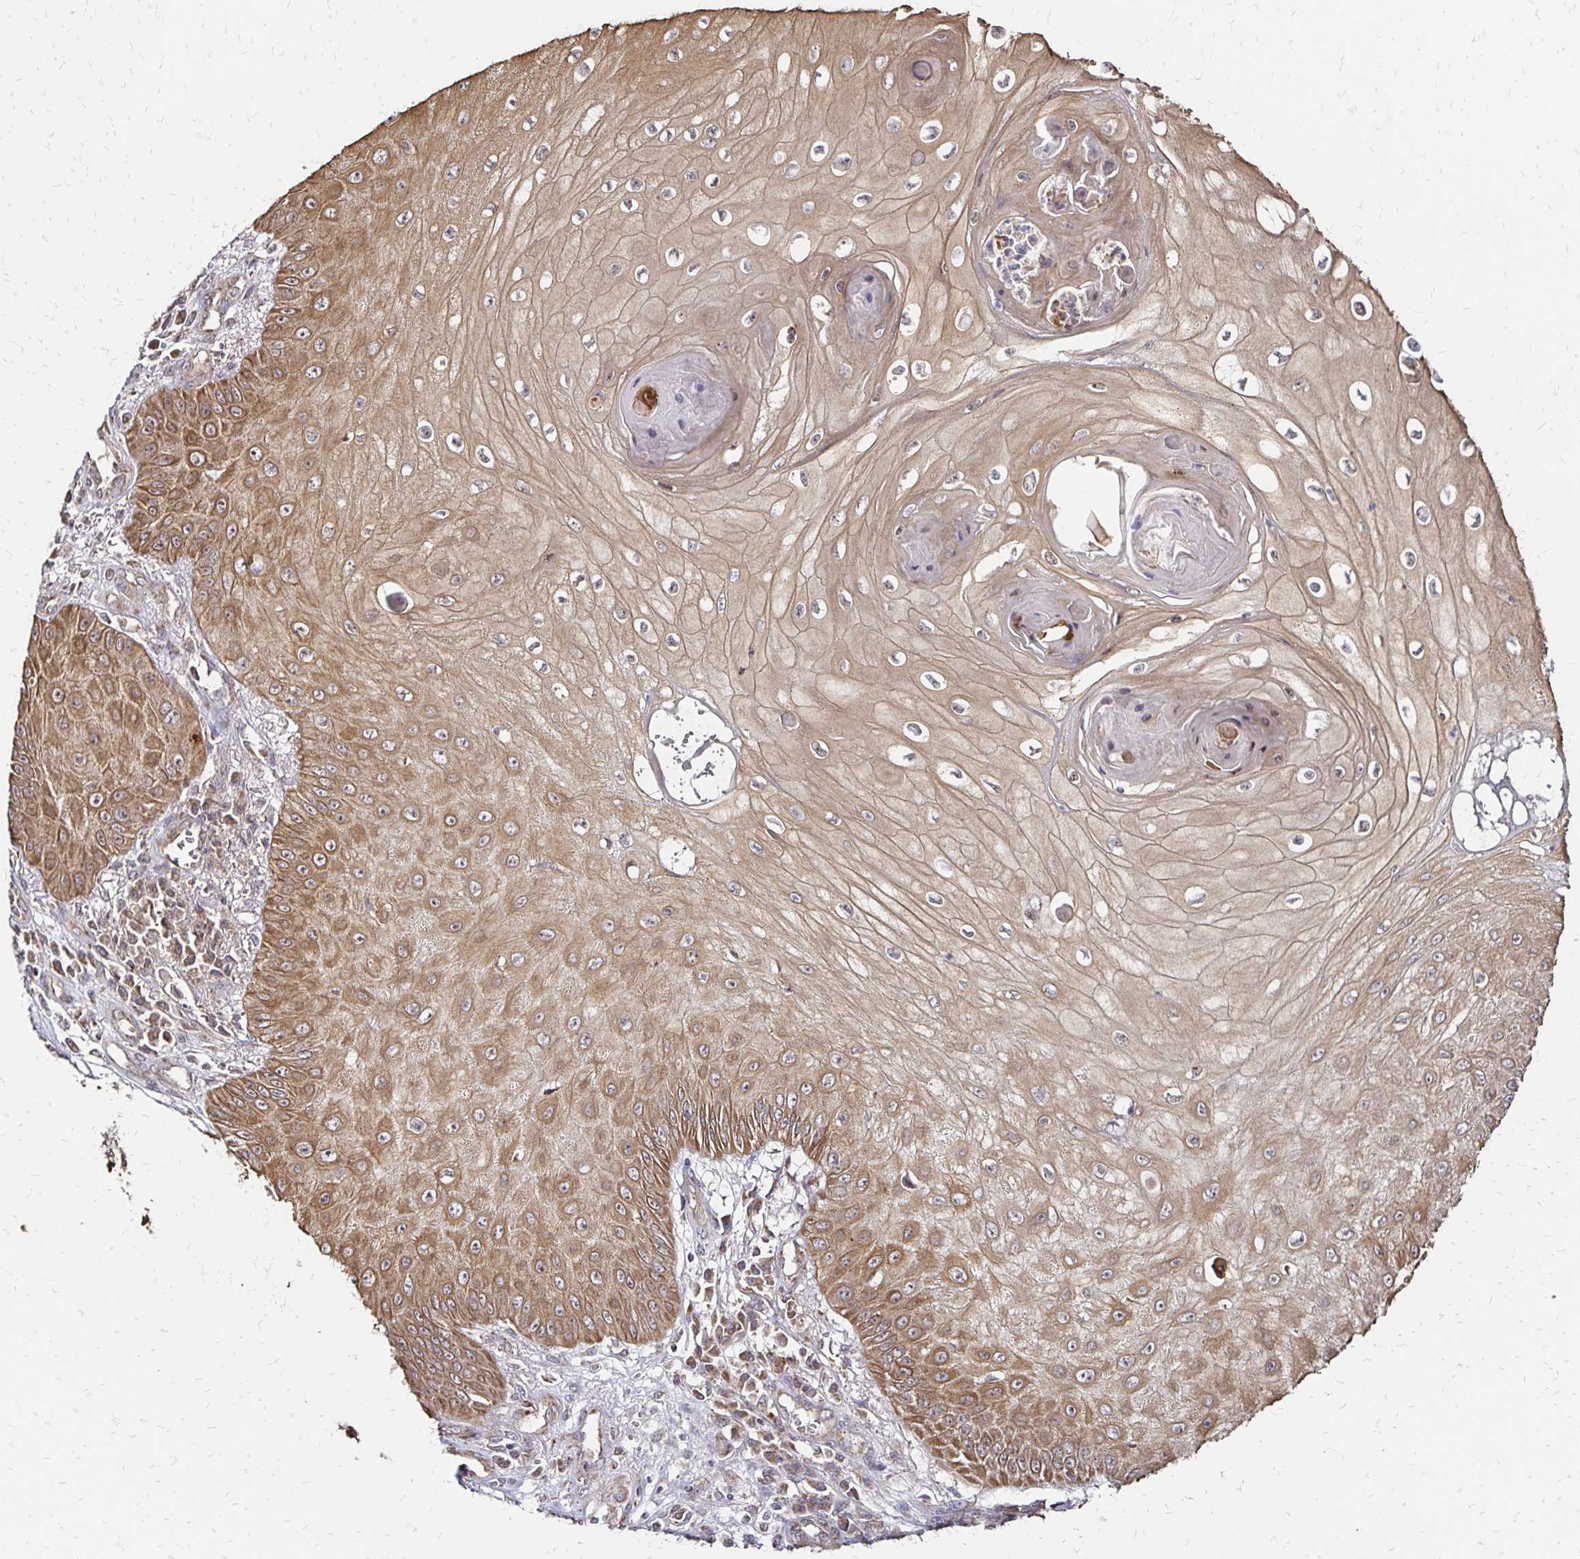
{"staining": {"intensity": "moderate", "quantity": ">75%", "location": "cytoplasmic/membranous"}, "tissue": "skin cancer", "cell_type": "Tumor cells", "image_type": "cancer", "snomed": [{"axis": "morphology", "description": "Squamous cell carcinoma, NOS"}, {"axis": "topography", "description": "Skin"}], "caption": "This micrograph shows immunohistochemistry (IHC) staining of skin squamous cell carcinoma, with medium moderate cytoplasmic/membranous staining in approximately >75% of tumor cells.", "gene": "ZW10", "patient": {"sex": "male", "age": 70}}